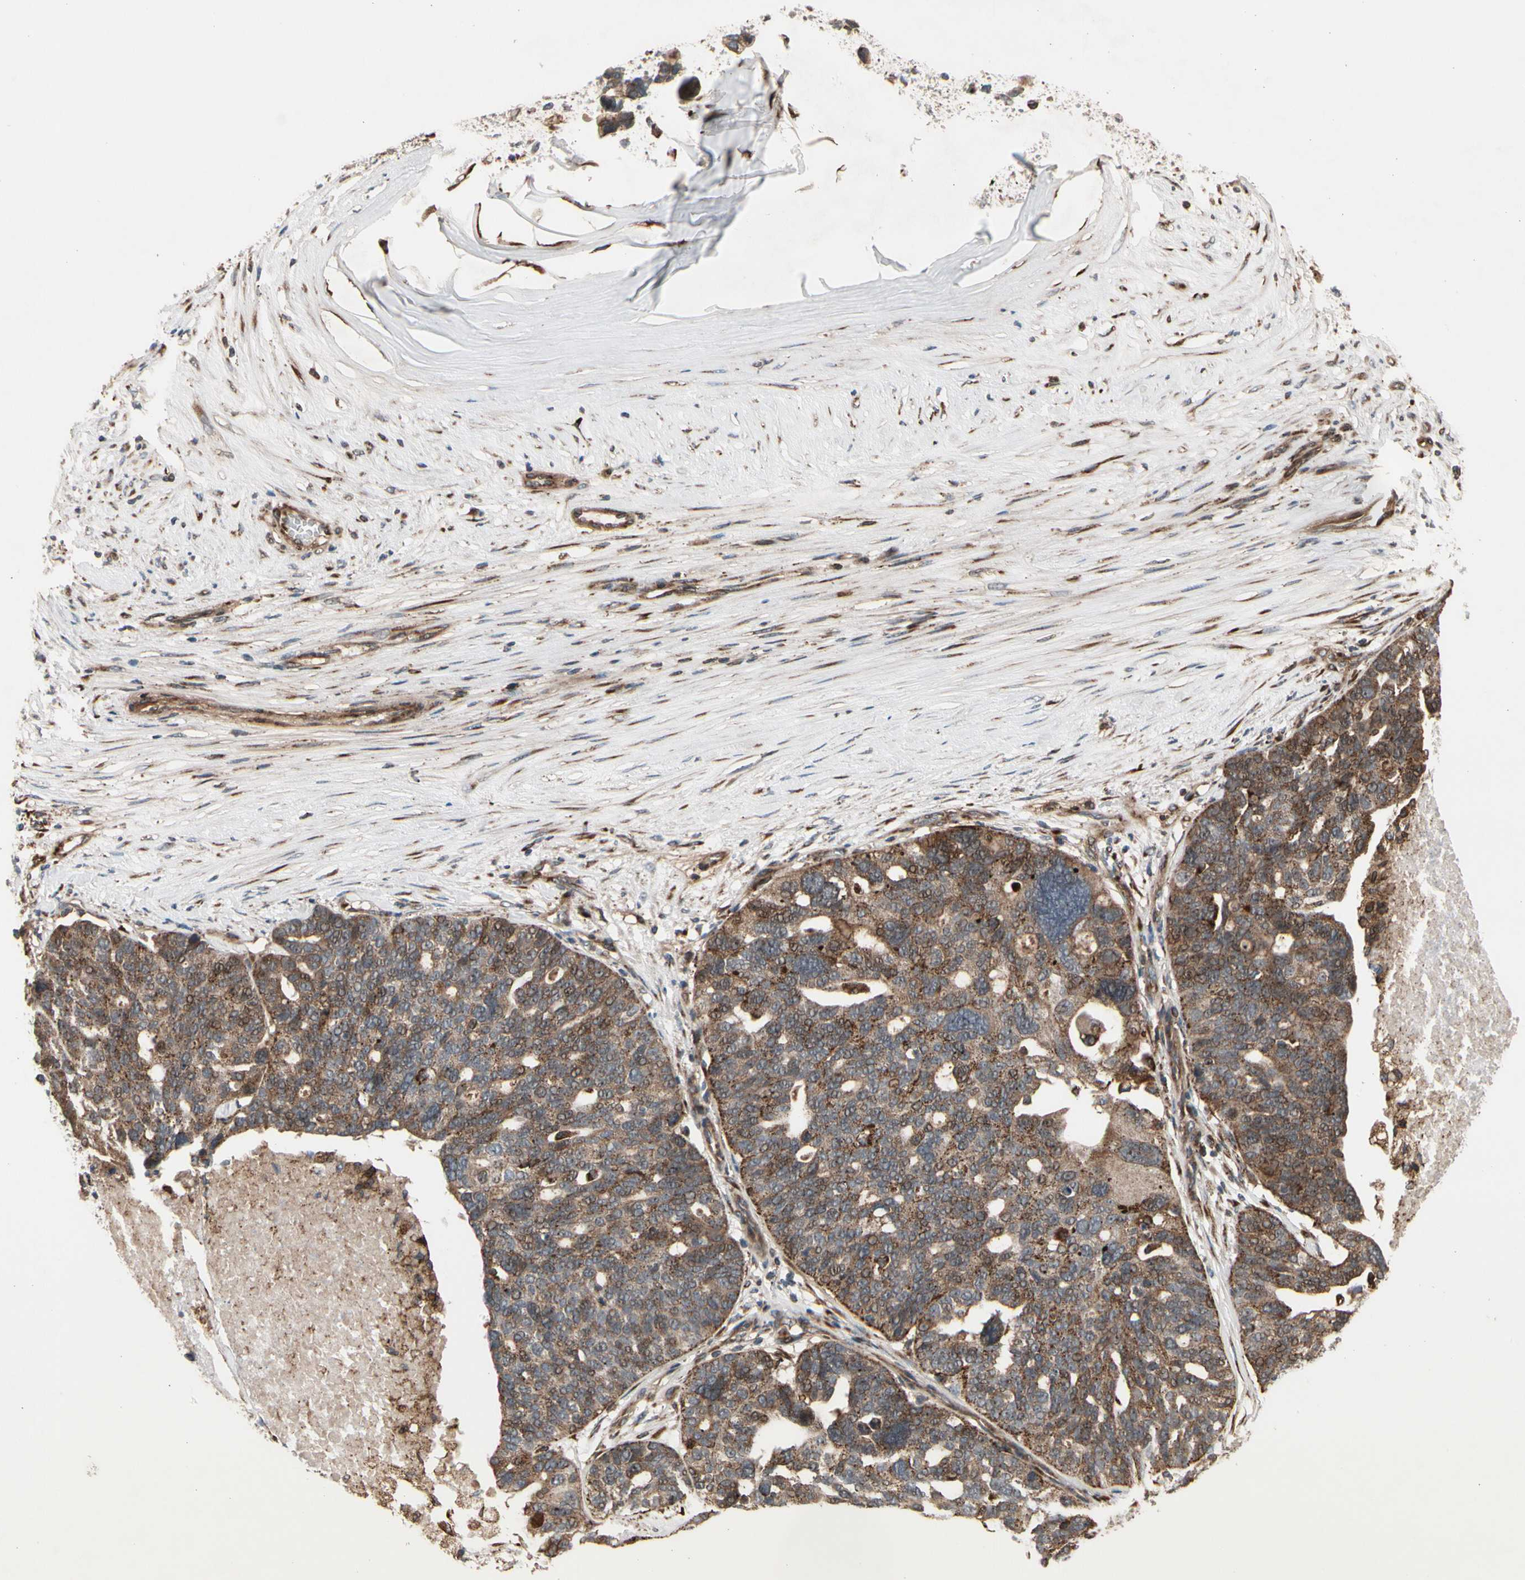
{"staining": {"intensity": "strong", "quantity": ">75%", "location": "cytoplasmic/membranous"}, "tissue": "ovarian cancer", "cell_type": "Tumor cells", "image_type": "cancer", "snomed": [{"axis": "morphology", "description": "Cystadenocarcinoma, serous, NOS"}, {"axis": "topography", "description": "Ovary"}], "caption": "Ovarian cancer stained with immunohistochemistry (IHC) exhibits strong cytoplasmic/membranous positivity in about >75% of tumor cells. The protein is shown in brown color, while the nuclei are stained blue.", "gene": "SLC39A9", "patient": {"sex": "female", "age": 59}}